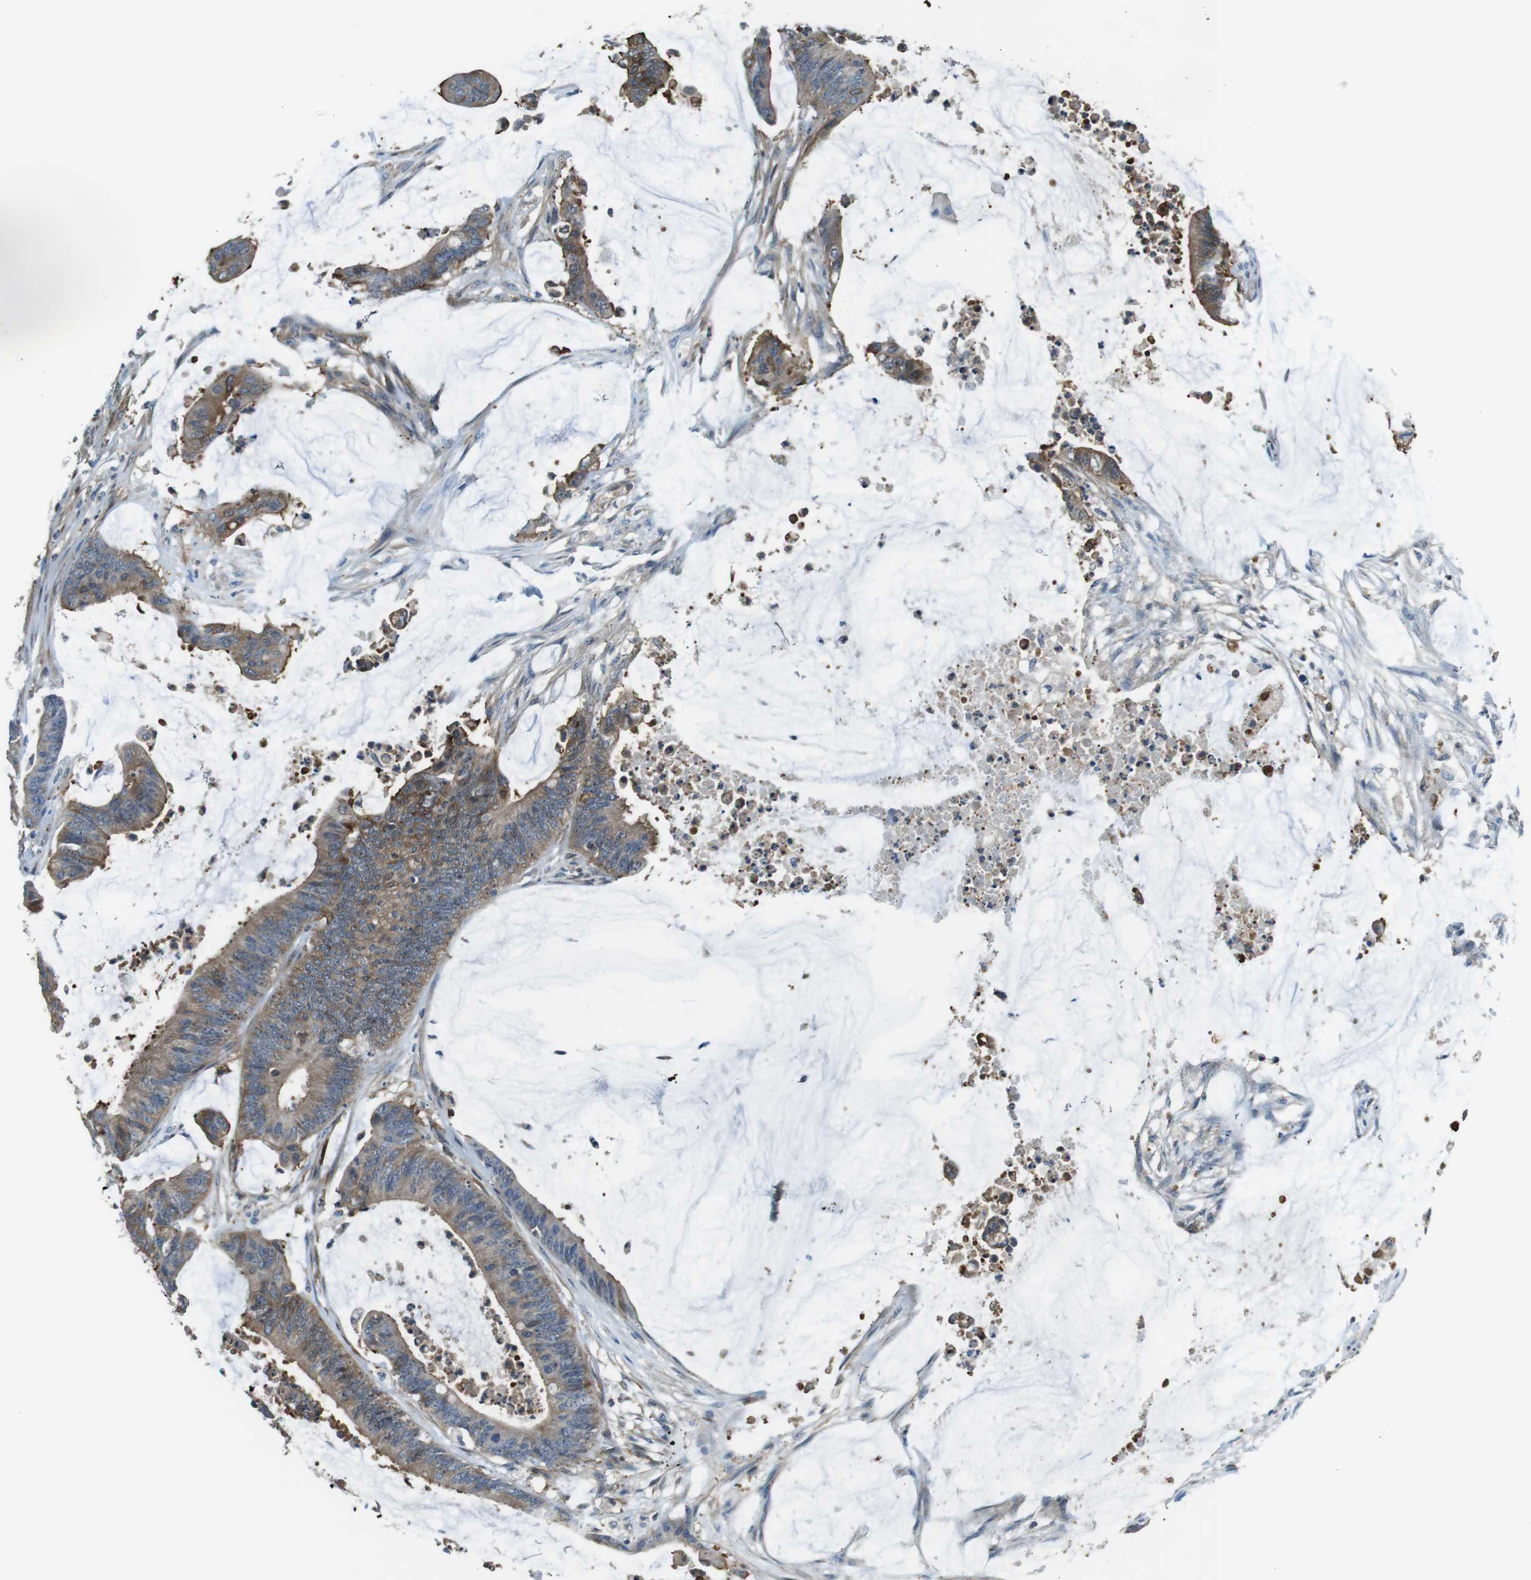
{"staining": {"intensity": "weak", "quantity": ">75%", "location": "cytoplasmic/membranous"}, "tissue": "colorectal cancer", "cell_type": "Tumor cells", "image_type": "cancer", "snomed": [{"axis": "morphology", "description": "Adenocarcinoma, NOS"}, {"axis": "topography", "description": "Rectum"}], "caption": "Immunohistochemical staining of colorectal cancer reveals weak cytoplasmic/membranous protein staining in about >75% of tumor cells. Using DAB (brown) and hematoxylin (blue) stains, captured at high magnification using brightfield microscopy.", "gene": "TES", "patient": {"sex": "female", "age": 66}}